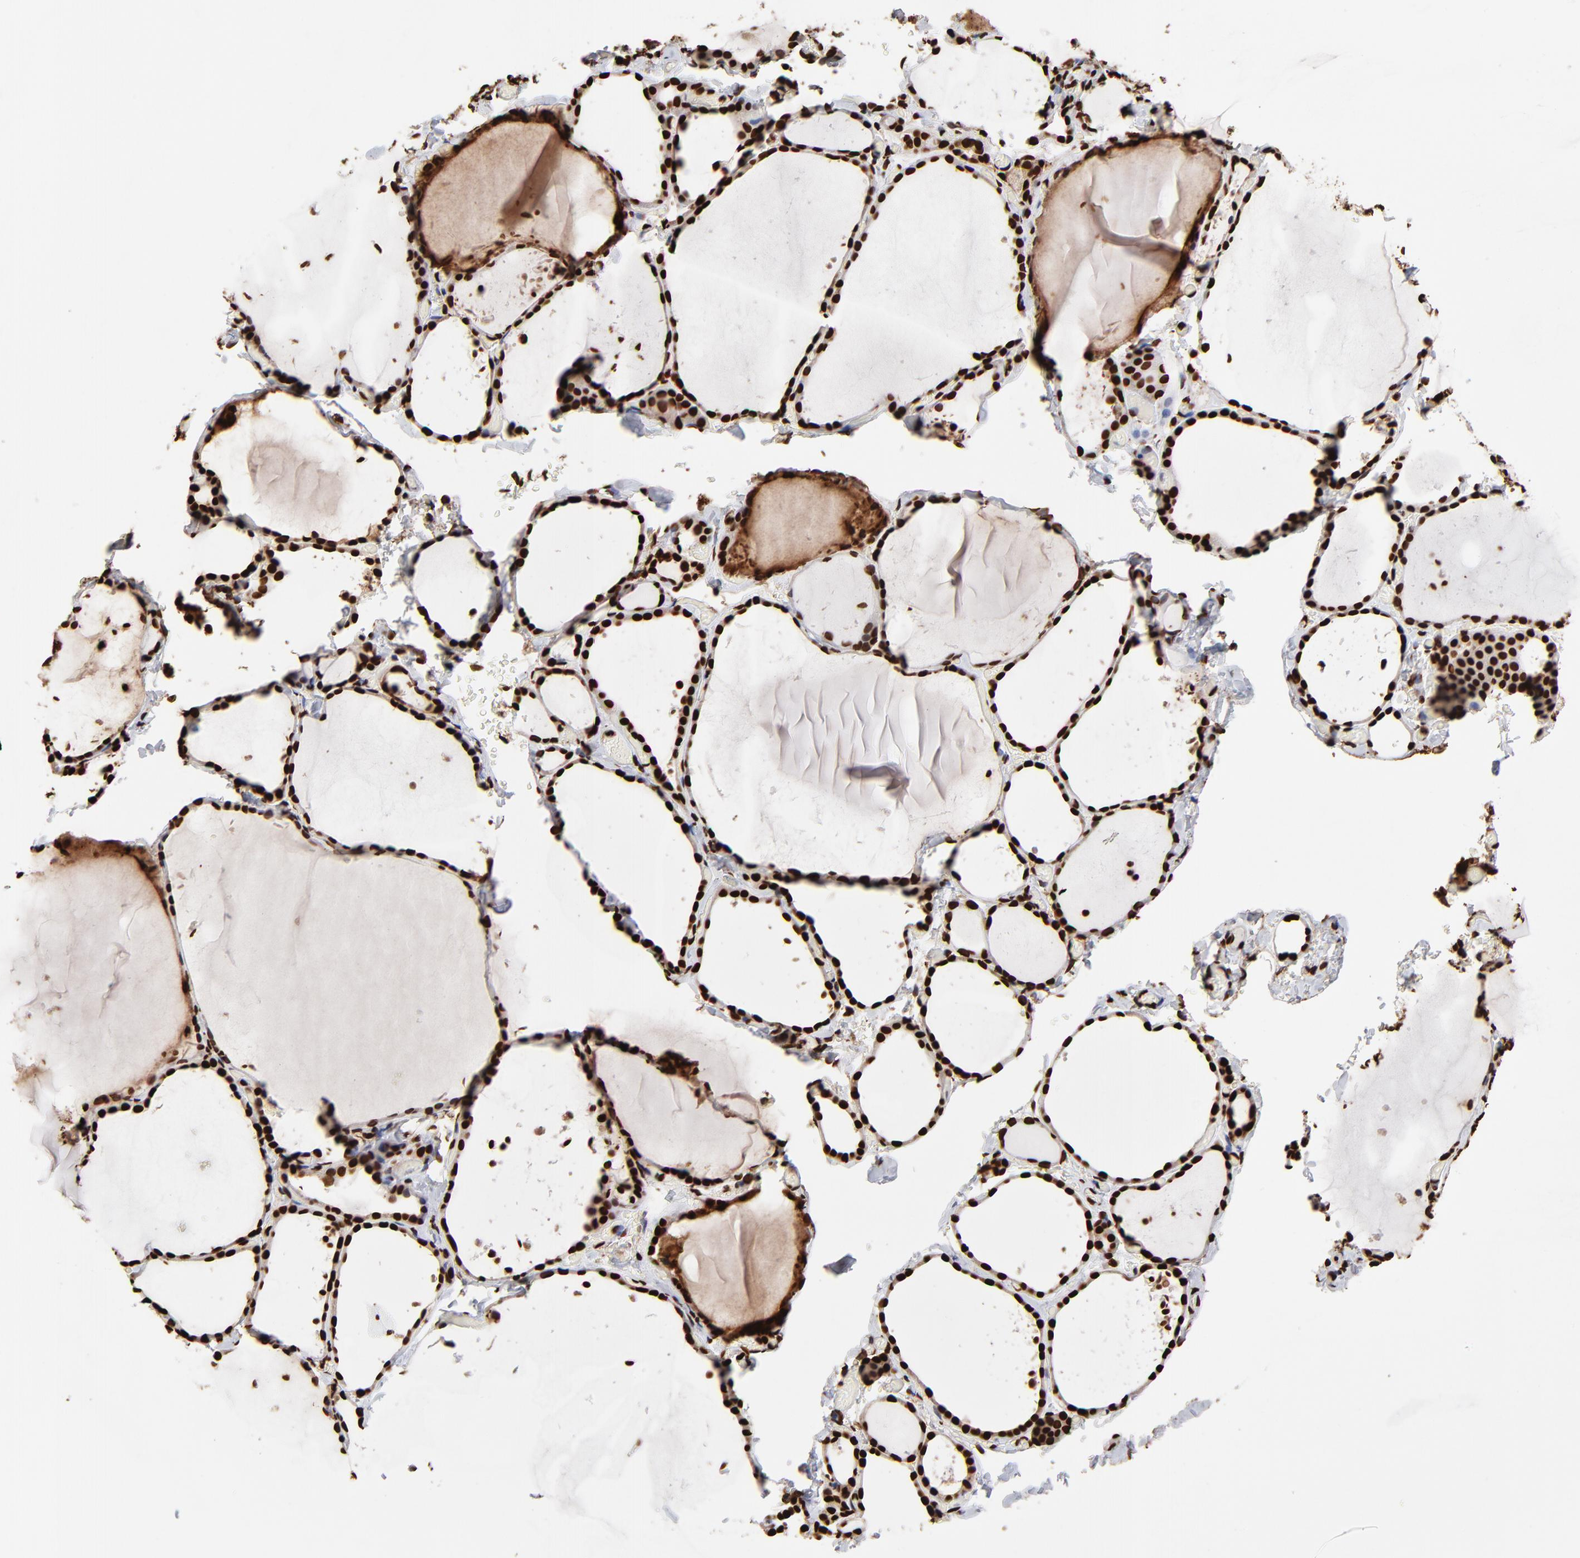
{"staining": {"intensity": "strong", "quantity": ">75%", "location": "nuclear"}, "tissue": "thyroid gland", "cell_type": "Glandular cells", "image_type": "normal", "snomed": [{"axis": "morphology", "description": "Normal tissue, NOS"}, {"axis": "topography", "description": "Thyroid gland"}], "caption": "Immunohistochemistry (IHC) photomicrograph of normal thyroid gland: thyroid gland stained using immunohistochemistry displays high levels of strong protein expression localized specifically in the nuclear of glandular cells, appearing as a nuclear brown color.", "gene": "ZNF544", "patient": {"sex": "female", "age": 22}}